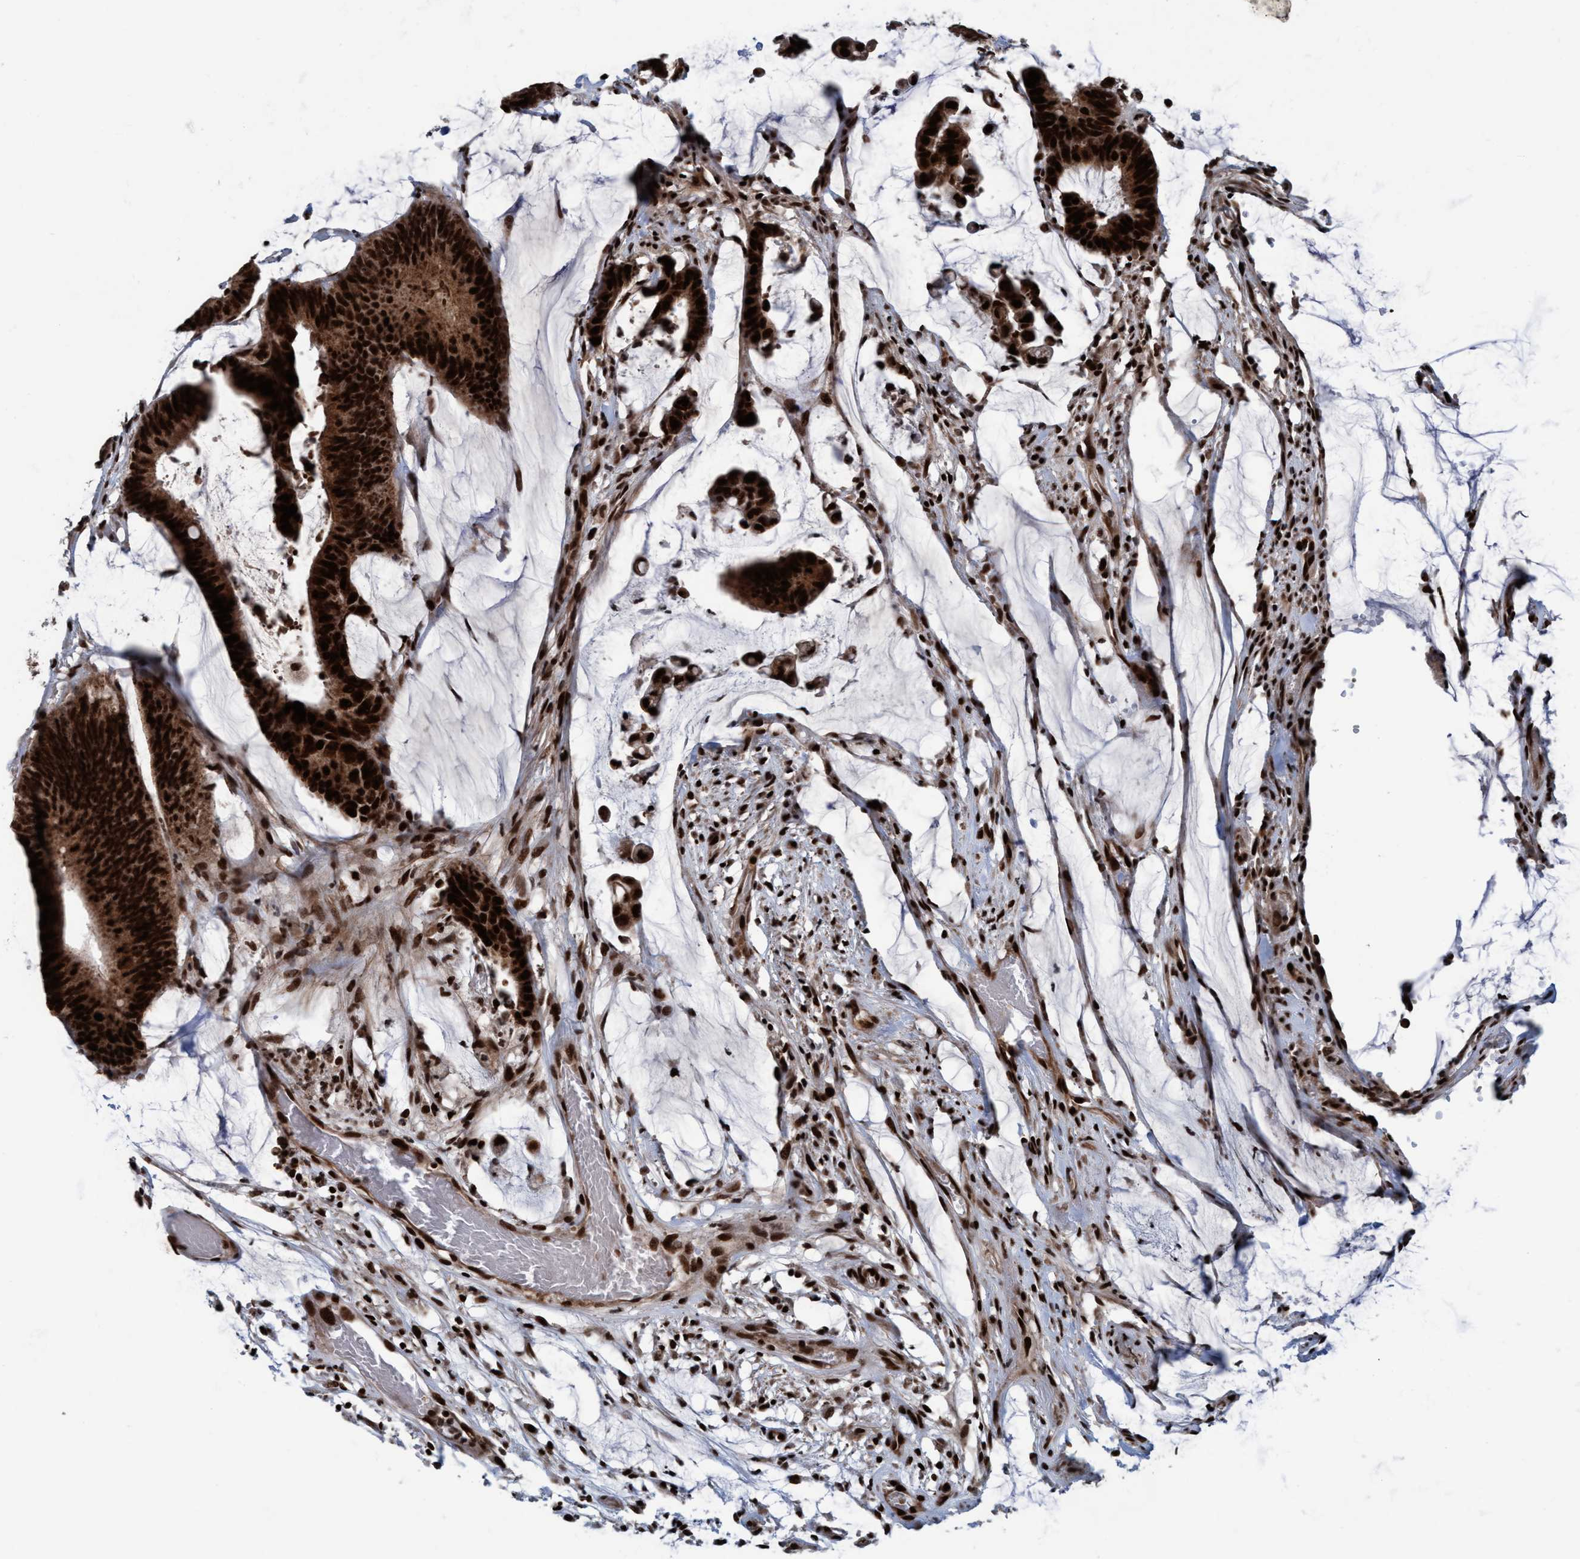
{"staining": {"intensity": "strong", "quantity": ">75%", "location": "cytoplasmic/membranous,nuclear"}, "tissue": "colorectal cancer", "cell_type": "Tumor cells", "image_type": "cancer", "snomed": [{"axis": "morphology", "description": "Adenocarcinoma, NOS"}, {"axis": "topography", "description": "Rectum"}], "caption": "High-magnification brightfield microscopy of colorectal adenocarcinoma stained with DAB (3,3'-diaminobenzidine) (brown) and counterstained with hematoxylin (blue). tumor cells exhibit strong cytoplasmic/membranous and nuclear expression is appreciated in about>75% of cells. Immunohistochemistry (ihc) stains the protein of interest in brown and the nuclei are stained blue.", "gene": "TOPBP1", "patient": {"sex": "female", "age": 66}}